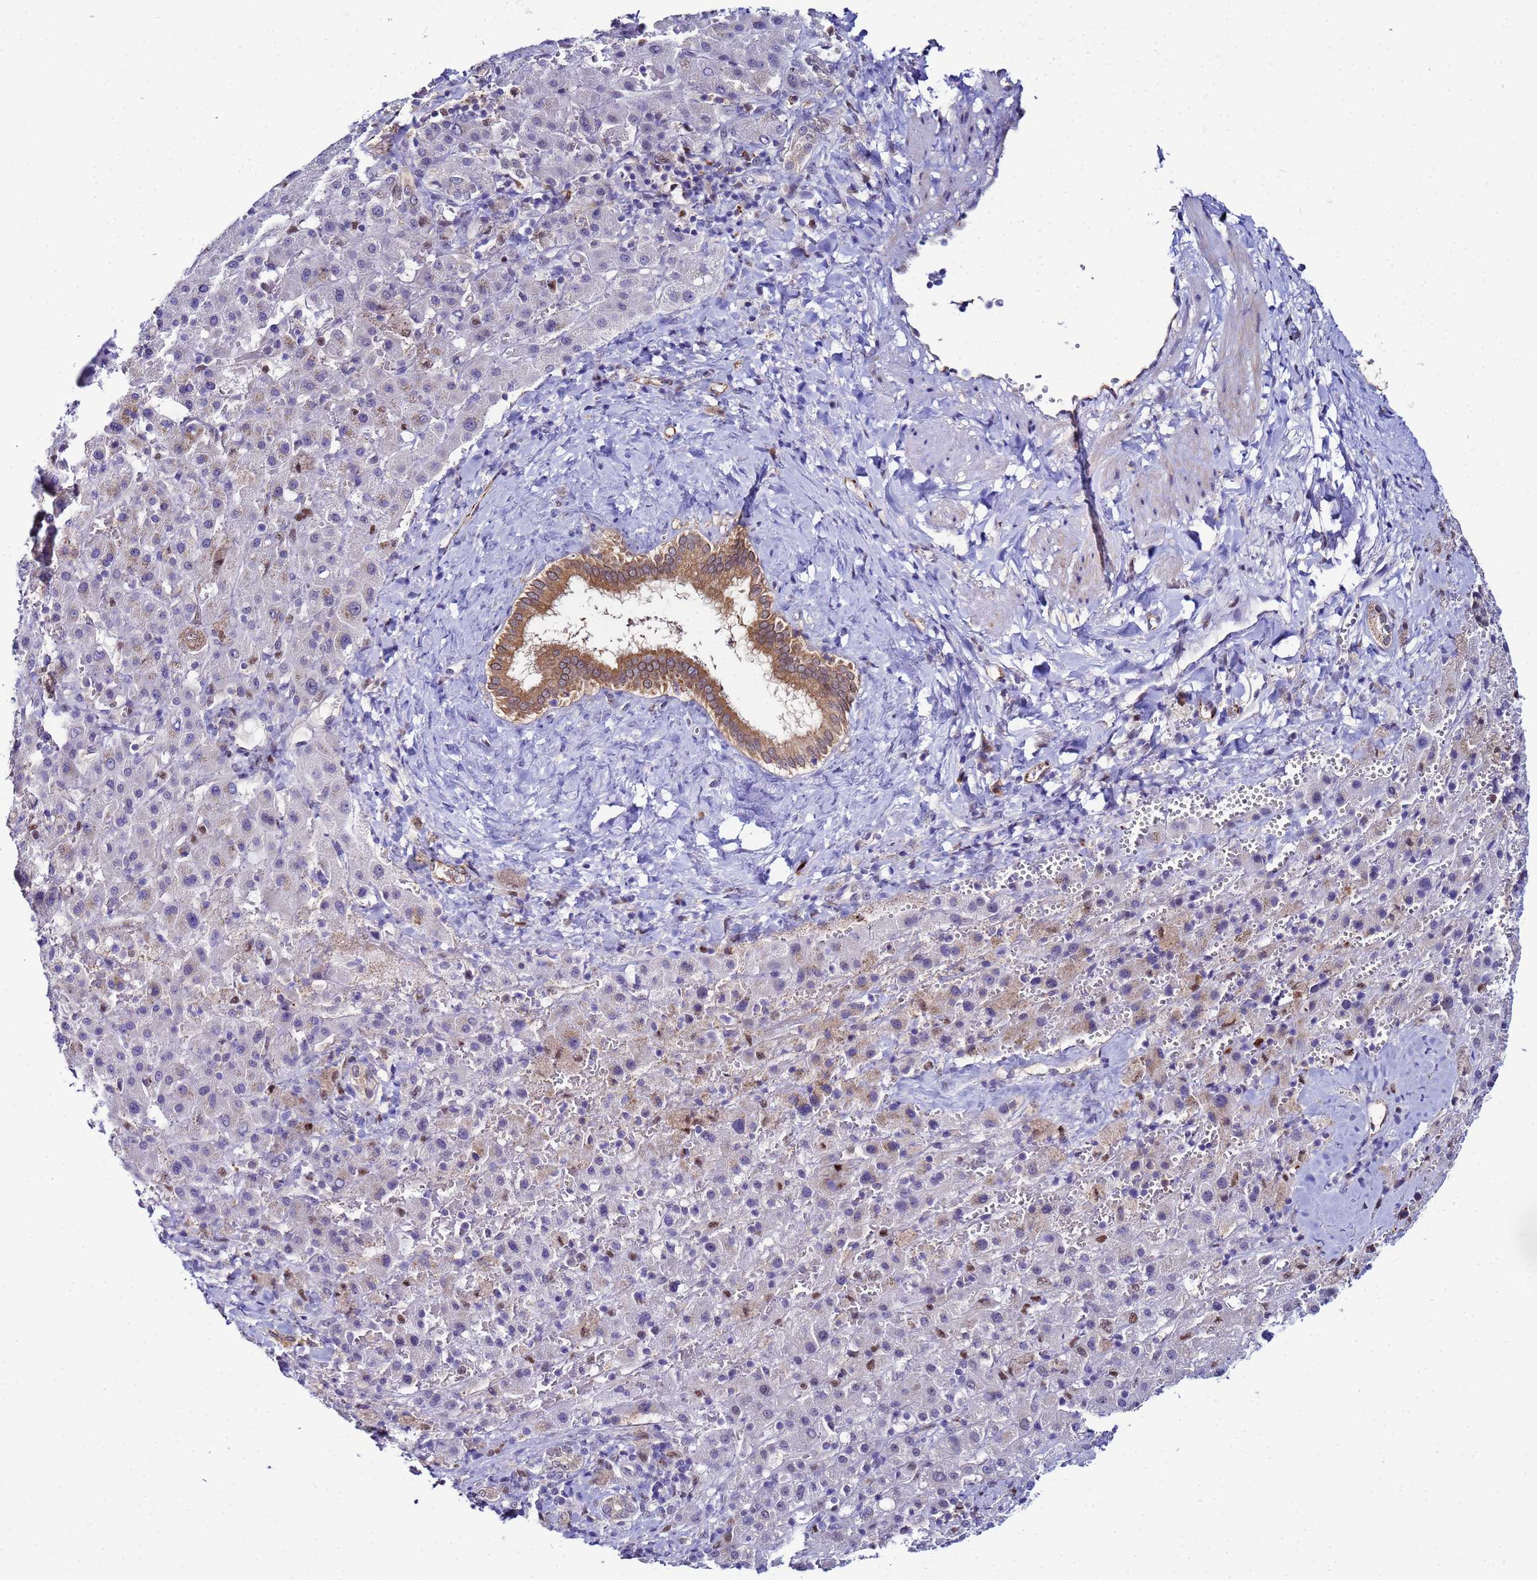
{"staining": {"intensity": "weak", "quantity": "<25%", "location": "cytoplasmic/membranous"}, "tissue": "liver cancer", "cell_type": "Tumor cells", "image_type": "cancer", "snomed": [{"axis": "morphology", "description": "Carcinoma, Hepatocellular, NOS"}, {"axis": "topography", "description": "Liver"}], "caption": "This is an immunohistochemistry image of human liver cancer. There is no staining in tumor cells.", "gene": "SLC25A37", "patient": {"sex": "female", "age": 58}}